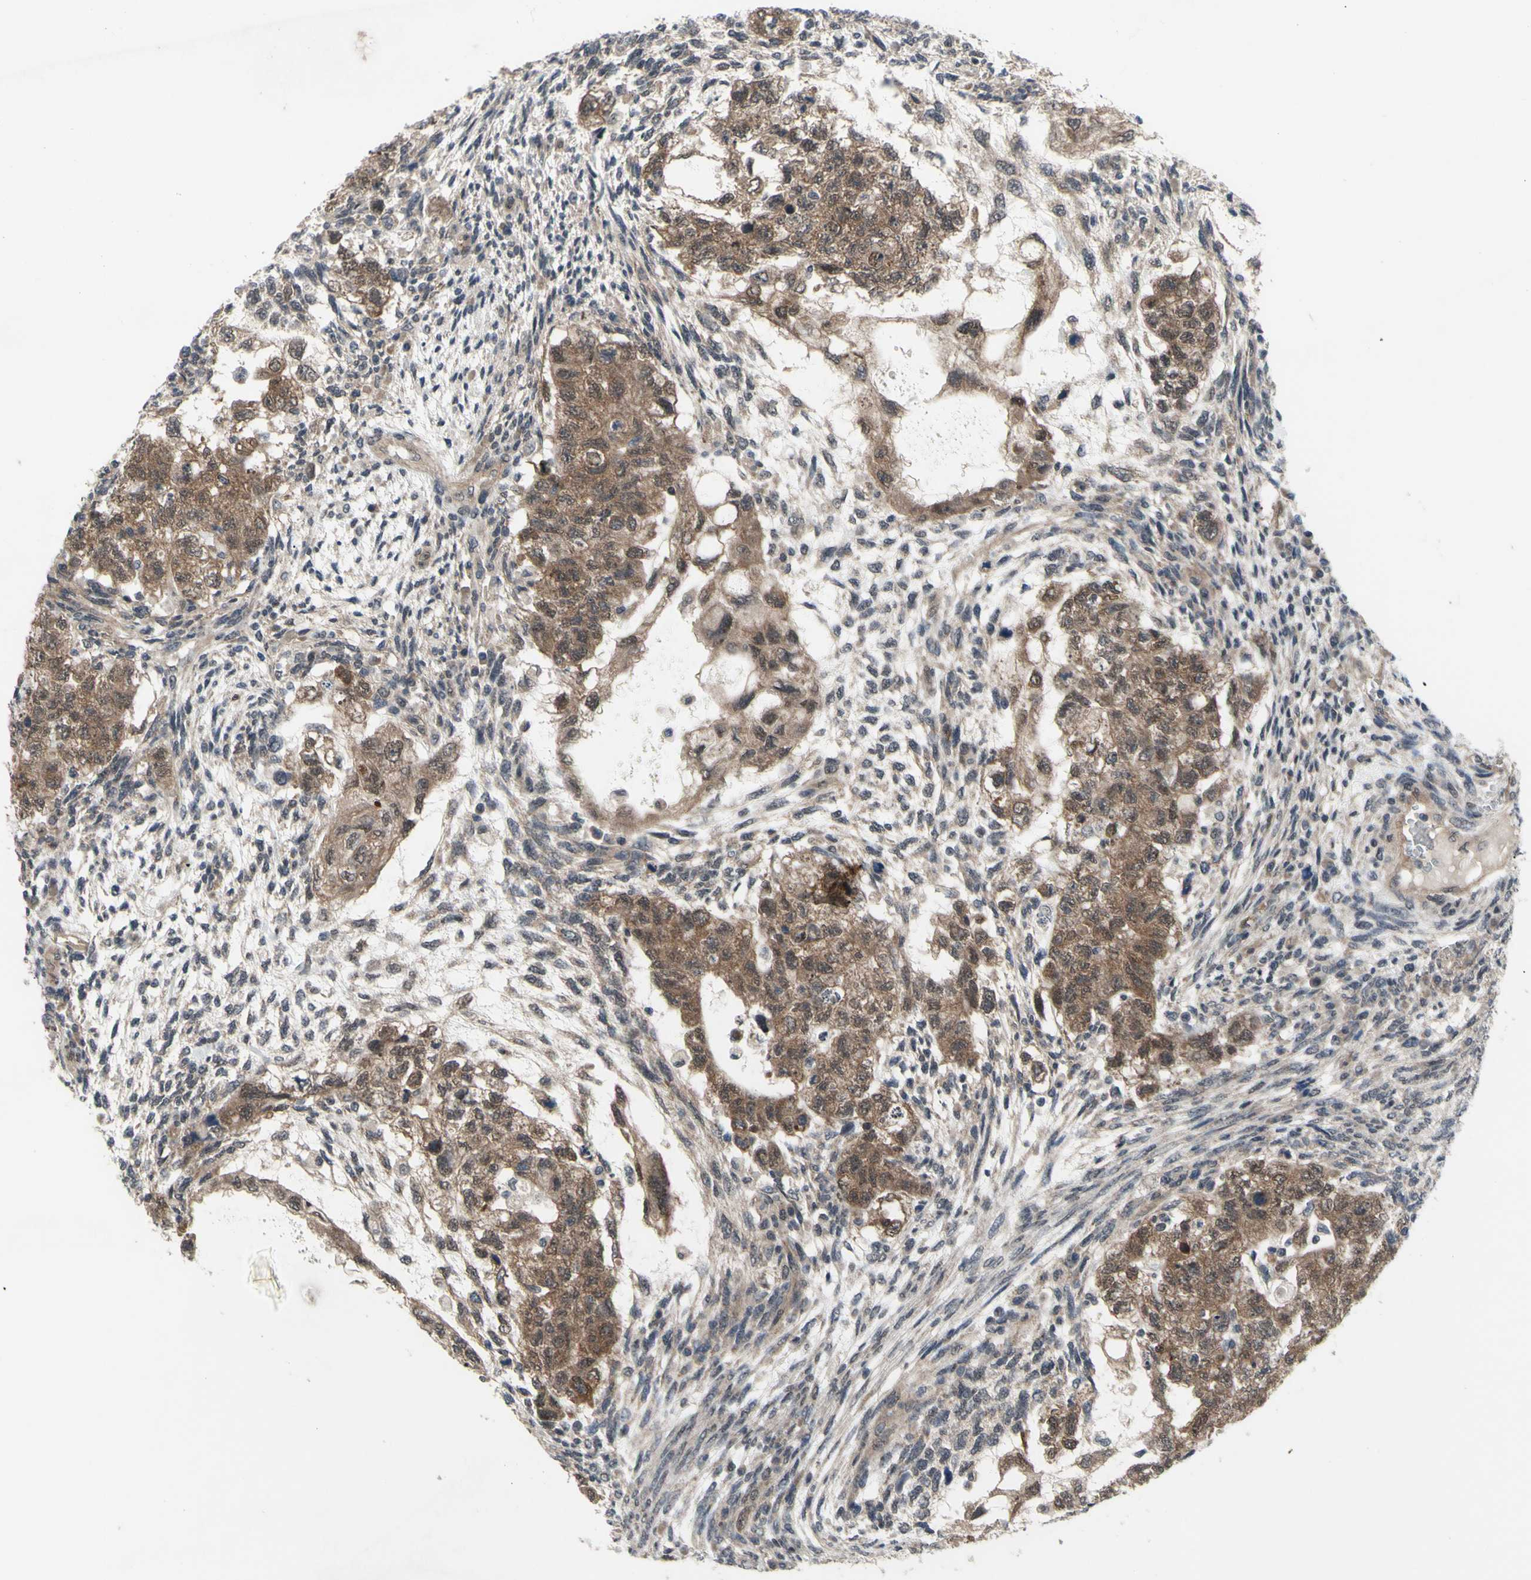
{"staining": {"intensity": "moderate", "quantity": ">75%", "location": "cytoplasmic/membranous"}, "tissue": "testis cancer", "cell_type": "Tumor cells", "image_type": "cancer", "snomed": [{"axis": "morphology", "description": "Normal tissue, NOS"}, {"axis": "morphology", "description": "Carcinoma, Embryonal, NOS"}, {"axis": "topography", "description": "Testis"}], "caption": "A high-resolution image shows immunohistochemistry staining of embryonal carcinoma (testis), which exhibits moderate cytoplasmic/membranous staining in about >75% of tumor cells. The staining was performed using DAB (3,3'-diaminobenzidine), with brown indicating positive protein expression. Nuclei are stained blue with hematoxylin.", "gene": "TRDMT1", "patient": {"sex": "male", "age": 36}}